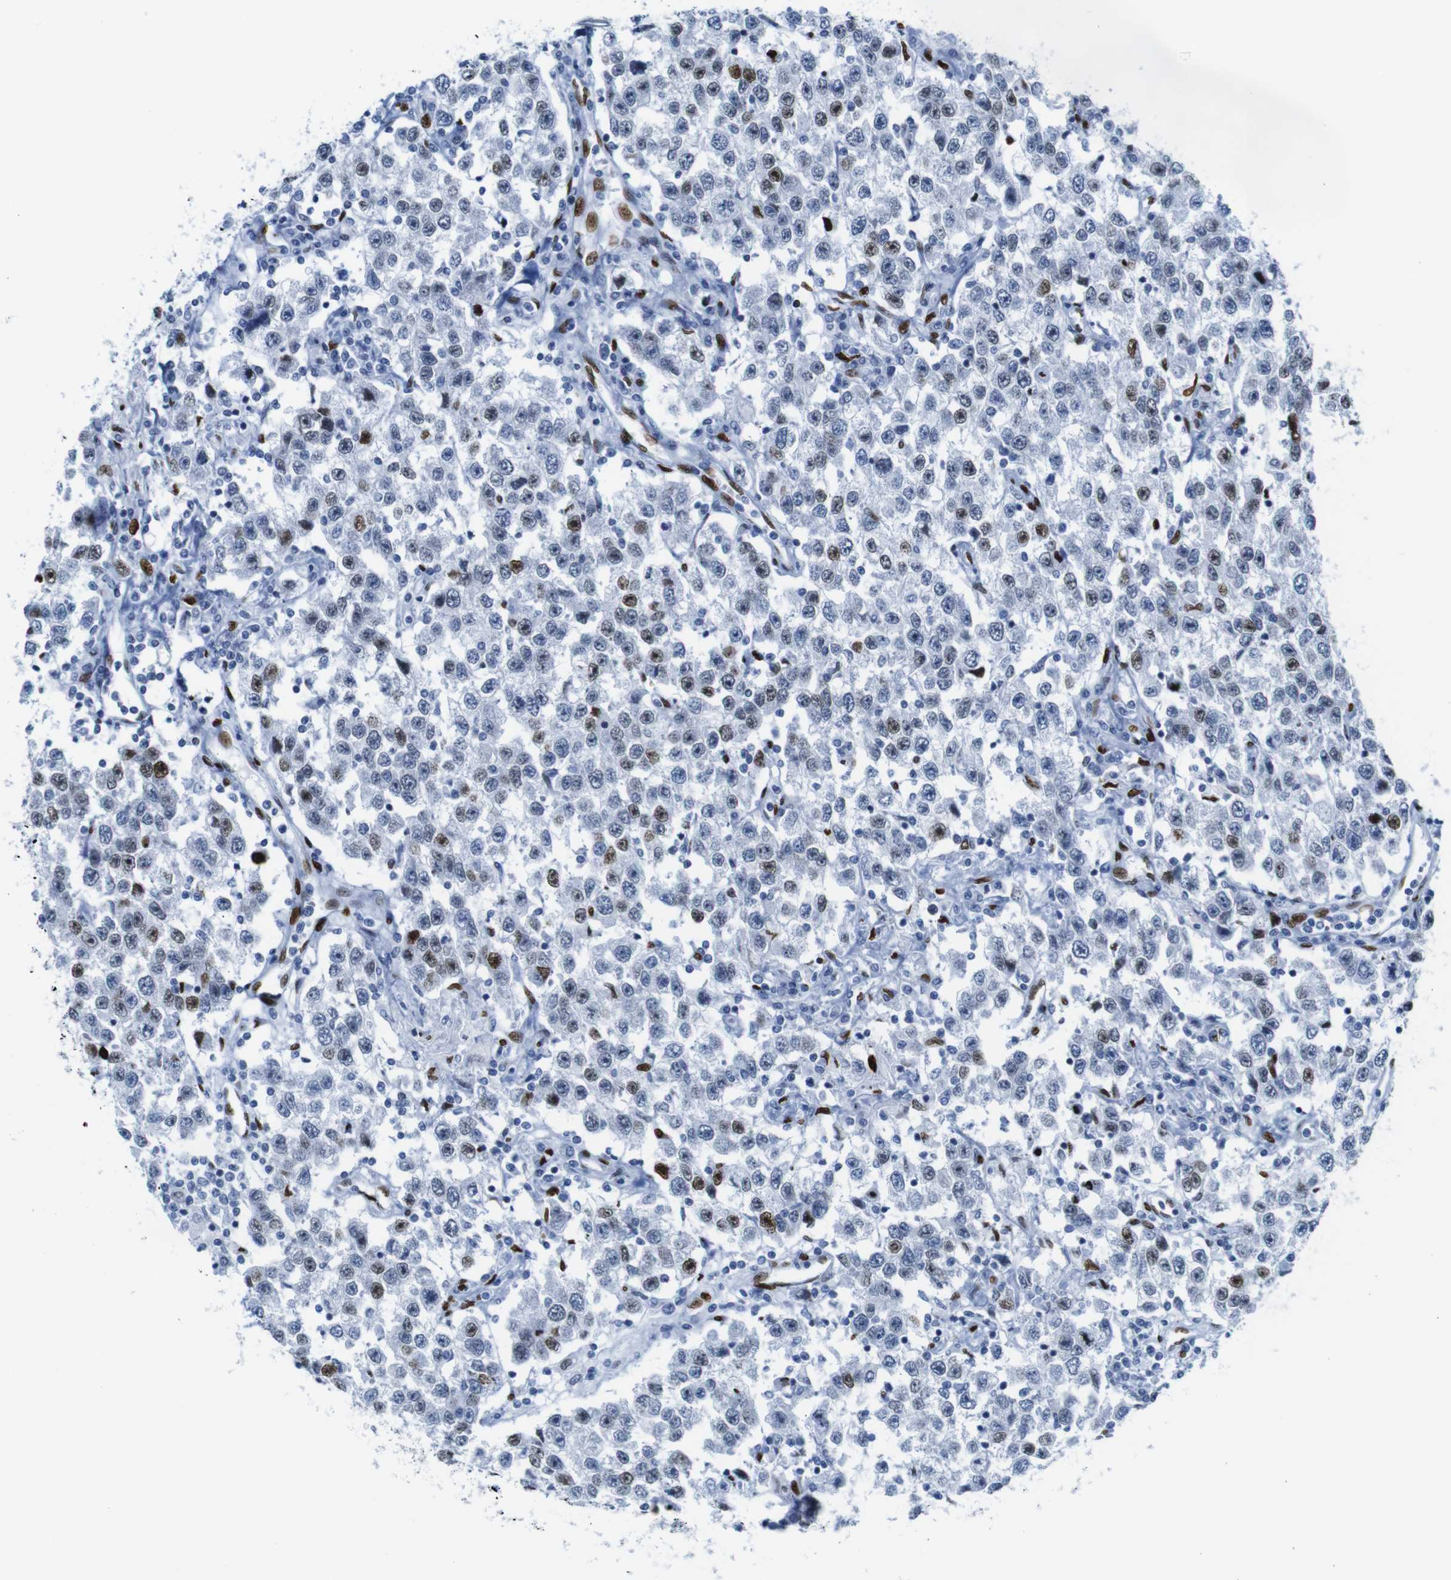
{"staining": {"intensity": "negative", "quantity": "none", "location": "none"}, "tissue": "testis cancer", "cell_type": "Tumor cells", "image_type": "cancer", "snomed": [{"axis": "morphology", "description": "Seminoma, NOS"}, {"axis": "topography", "description": "Testis"}], "caption": "Tumor cells show no significant protein expression in testis seminoma.", "gene": "NPIPB15", "patient": {"sex": "male", "age": 41}}